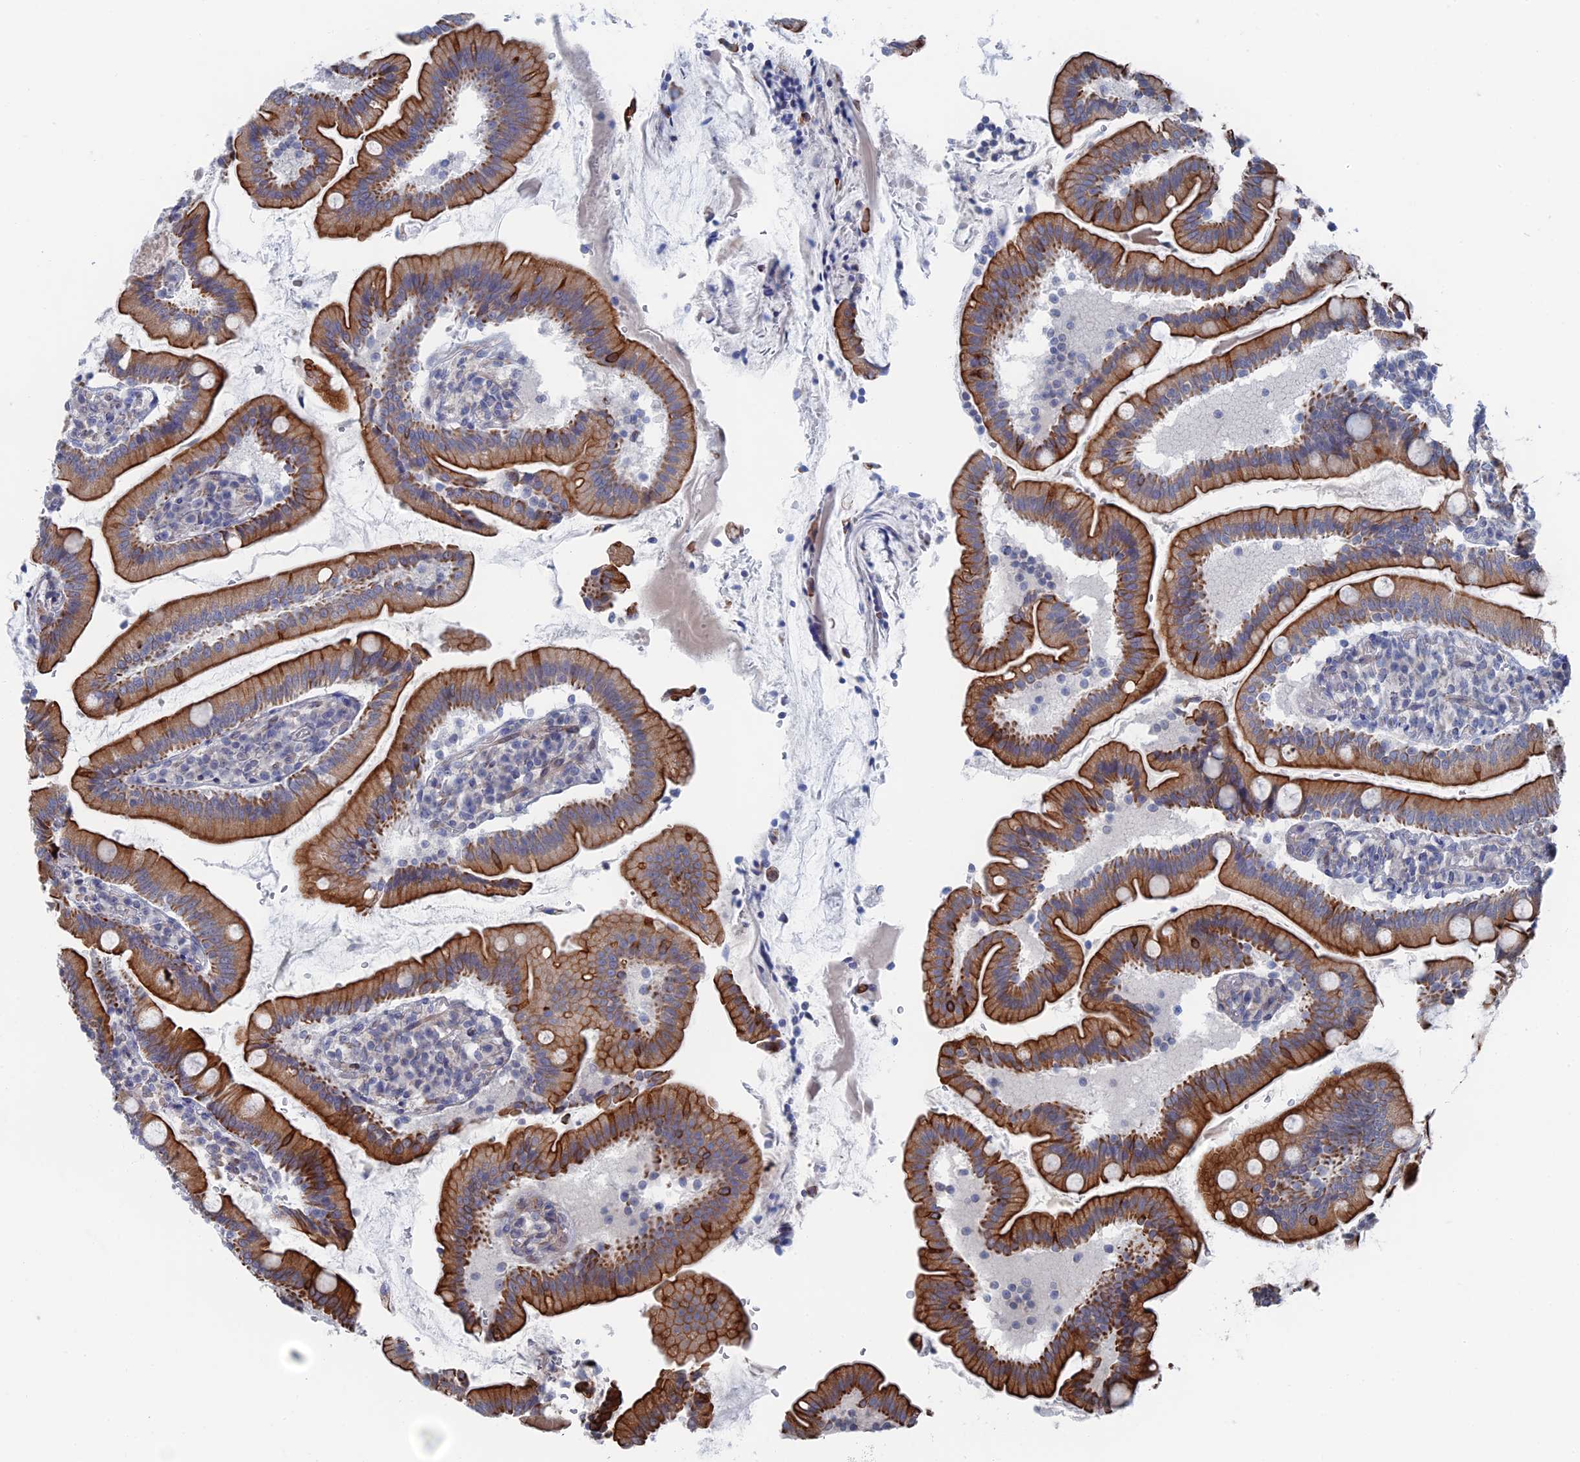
{"staining": {"intensity": "strong", "quantity": ">75%", "location": "cytoplasmic/membranous"}, "tissue": "duodenum", "cell_type": "Glandular cells", "image_type": "normal", "snomed": [{"axis": "morphology", "description": "Normal tissue, NOS"}, {"axis": "topography", "description": "Duodenum"}], "caption": "IHC histopathology image of benign duodenum: duodenum stained using immunohistochemistry (IHC) exhibits high levels of strong protein expression localized specifically in the cytoplasmic/membranous of glandular cells, appearing as a cytoplasmic/membranous brown color.", "gene": "IL7", "patient": {"sex": "female", "age": 67}}